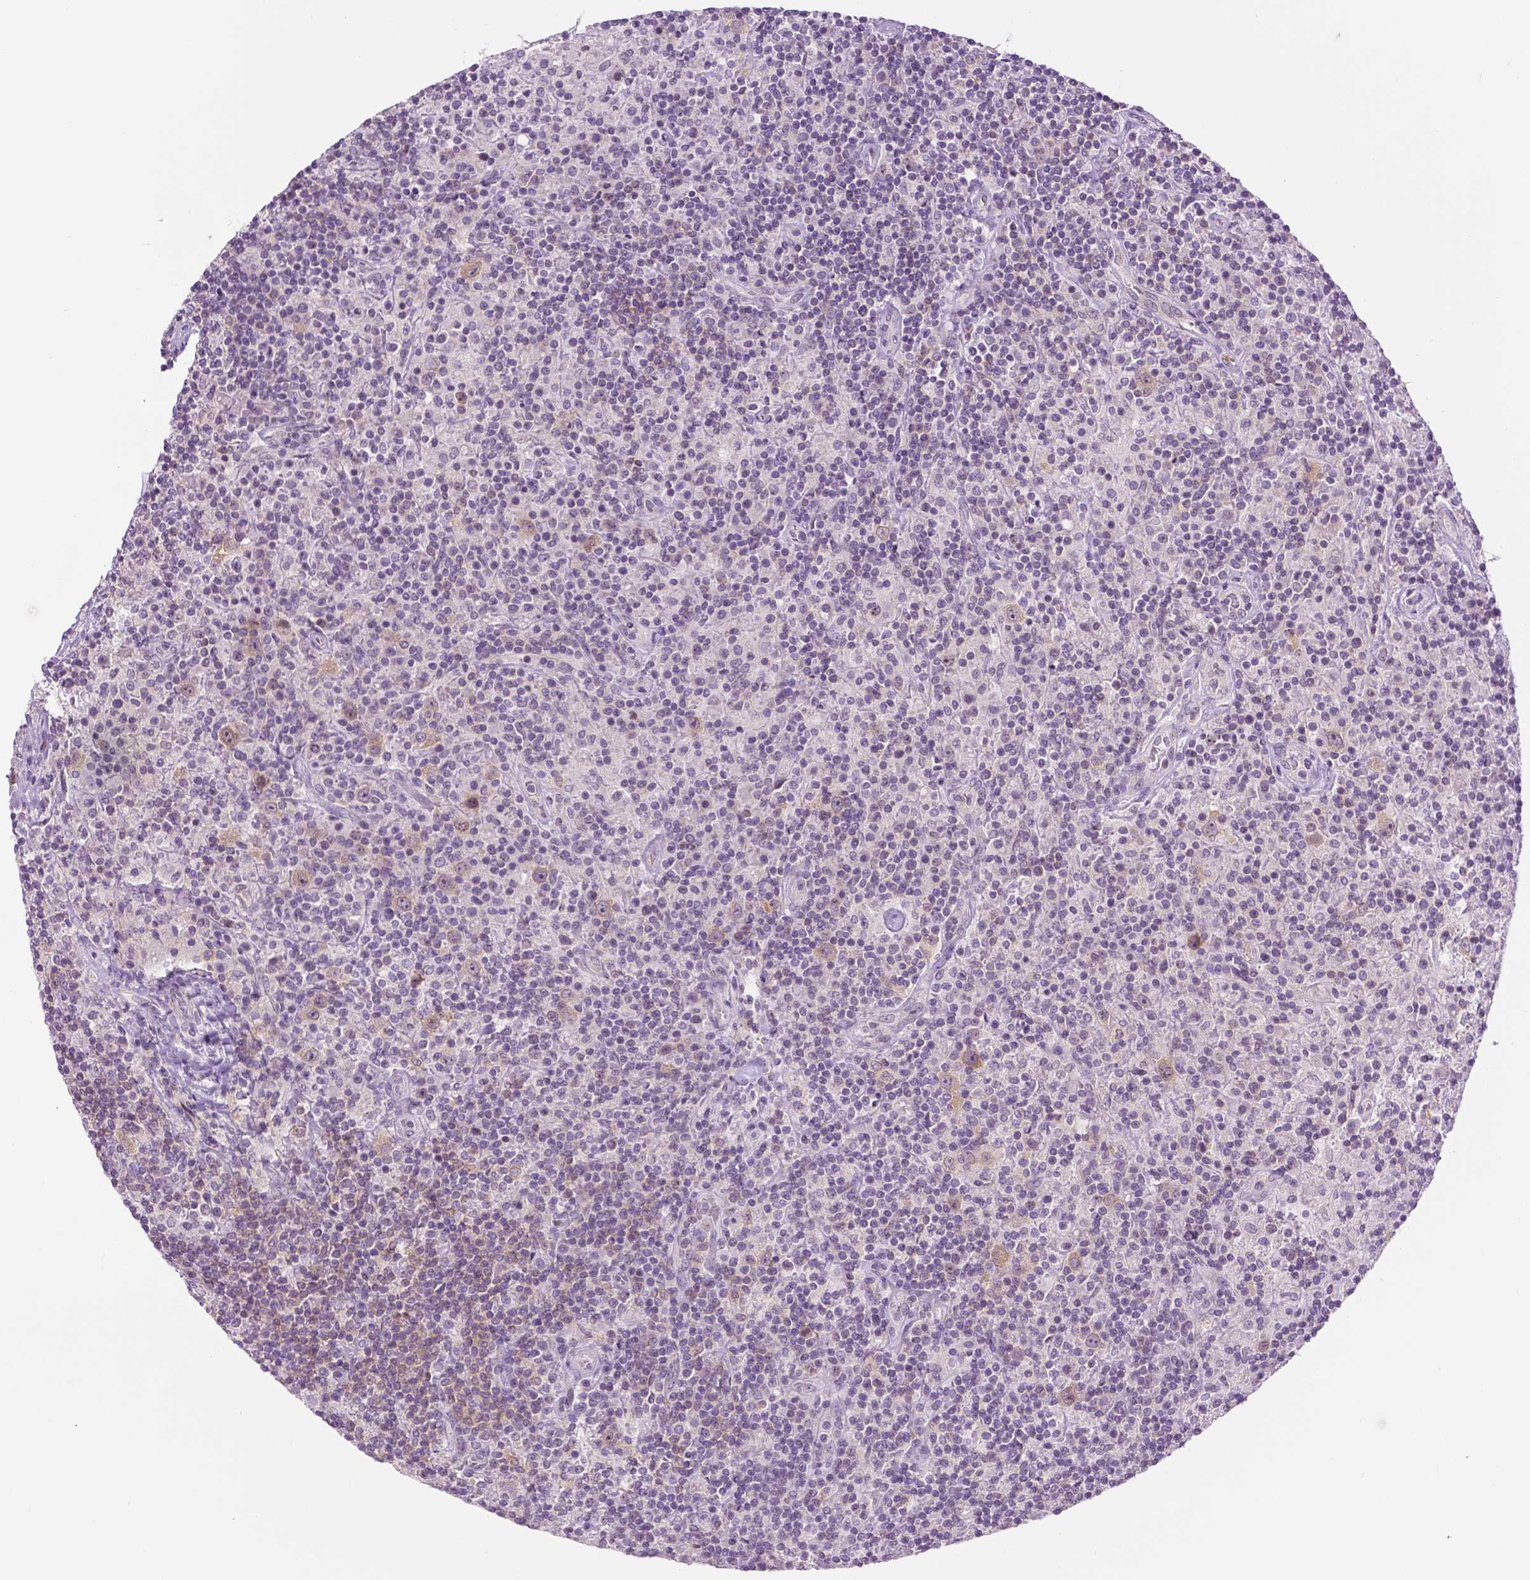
{"staining": {"intensity": "weak", "quantity": ">75%", "location": "cytoplasmic/membranous,nuclear"}, "tissue": "lymphoma", "cell_type": "Tumor cells", "image_type": "cancer", "snomed": [{"axis": "morphology", "description": "Hodgkin's disease, NOS"}, {"axis": "topography", "description": "Lymph node"}], "caption": "Immunohistochemistry (IHC) (DAB) staining of human Hodgkin's disease exhibits weak cytoplasmic/membranous and nuclear protein staining in about >75% of tumor cells.", "gene": "DENND4A", "patient": {"sex": "male", "age": 70}}